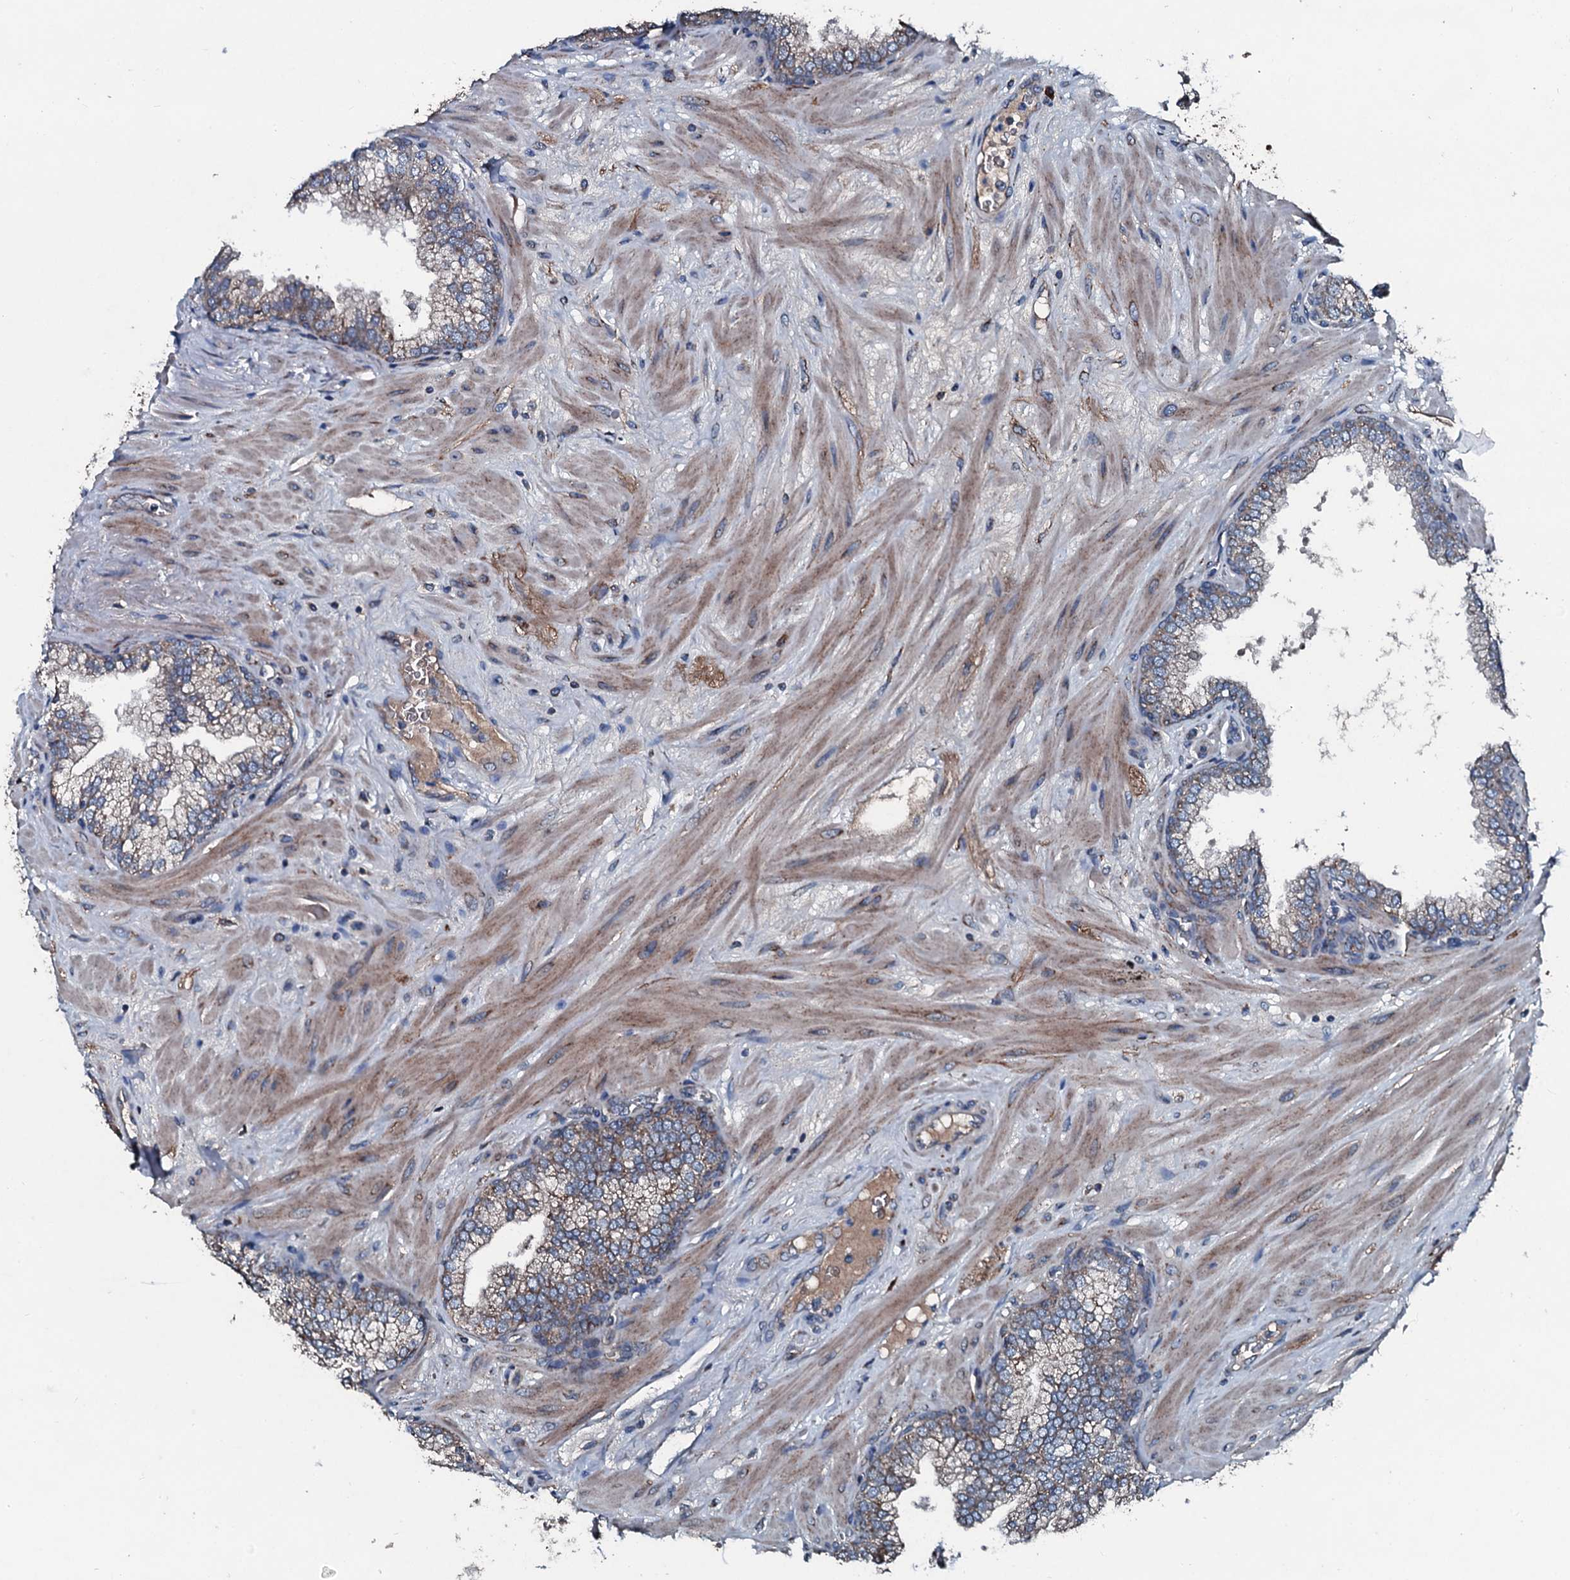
{"staining": {"intensity": "moderate", "quantity": "<25%", "location": "cytoplasmic/membranous"}, "tissue": "prostate", "cell_type": "Glandular cells", "image_type": "normal", "snomed": [{"axis": "morphology", "description": "Normal tissue, NOS"}, {"axis": "topography", "description": "Prostate"}], "caption": "The histopathology image shows immunohistochemical staining of benign prostate. There is moderate cytoplasmic/membranous expression is appreciated in about <25% of glandular cells.", "gene": "ACSS3", "patient": {"sex": "male", "age": 60}}